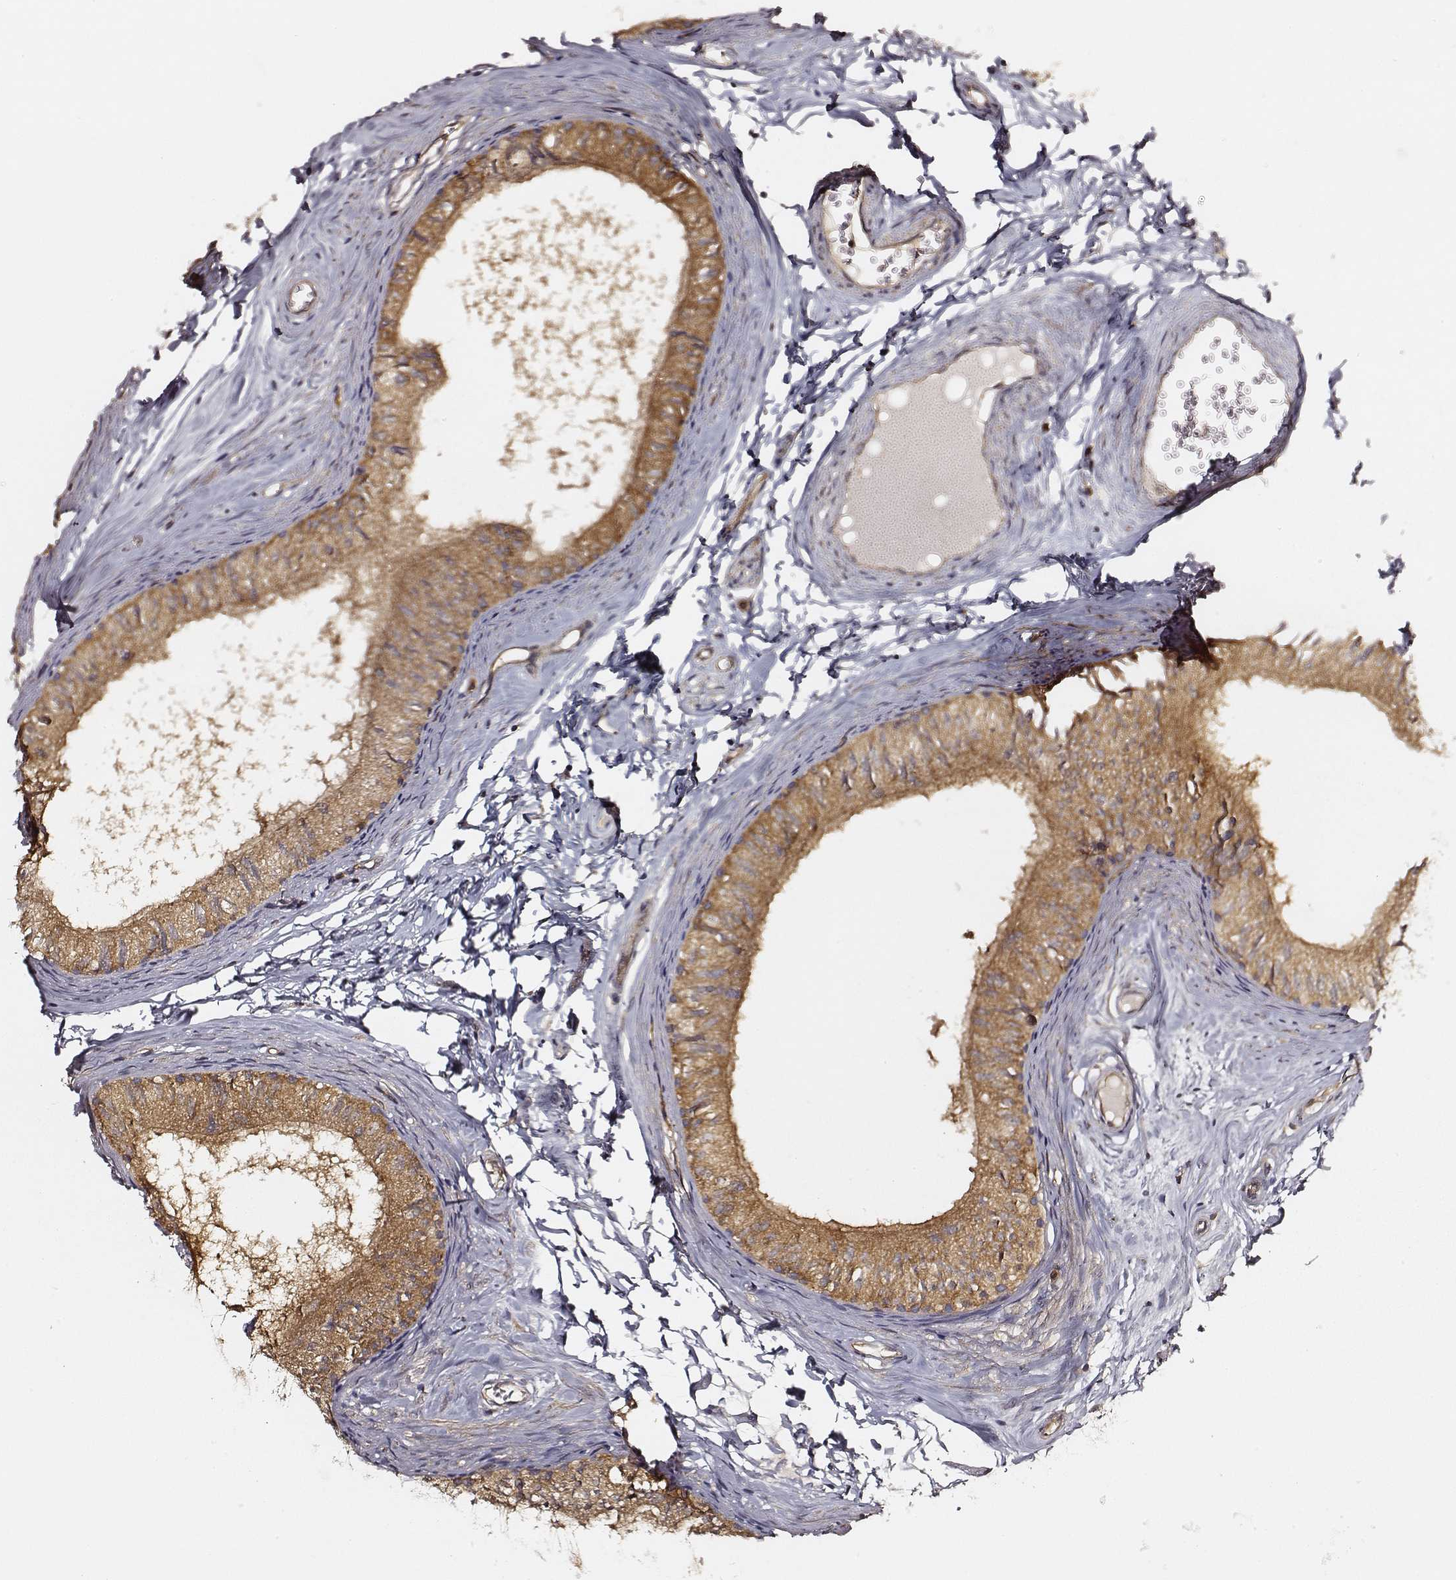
{"staining": {"intensity": "moderate", "quantity": ">75%", "location": "cytoplasmic/membranous"}, "tissue": "epididymis", "cell_type": "Glandular cells", "image_type": "normal", "snomed": [{"axis": "morphology", "description": "Normal tissue, NOS"}, {"axis": "topography", "description": "Epididymis"}], "caption": "A photomicrograph of epididymis stained for a protein reveals moderate cytoplasmic/membranous brown staining in glandular cells.", "gene": "CARS1", "patient": {"sex": "male", "age": 52}}